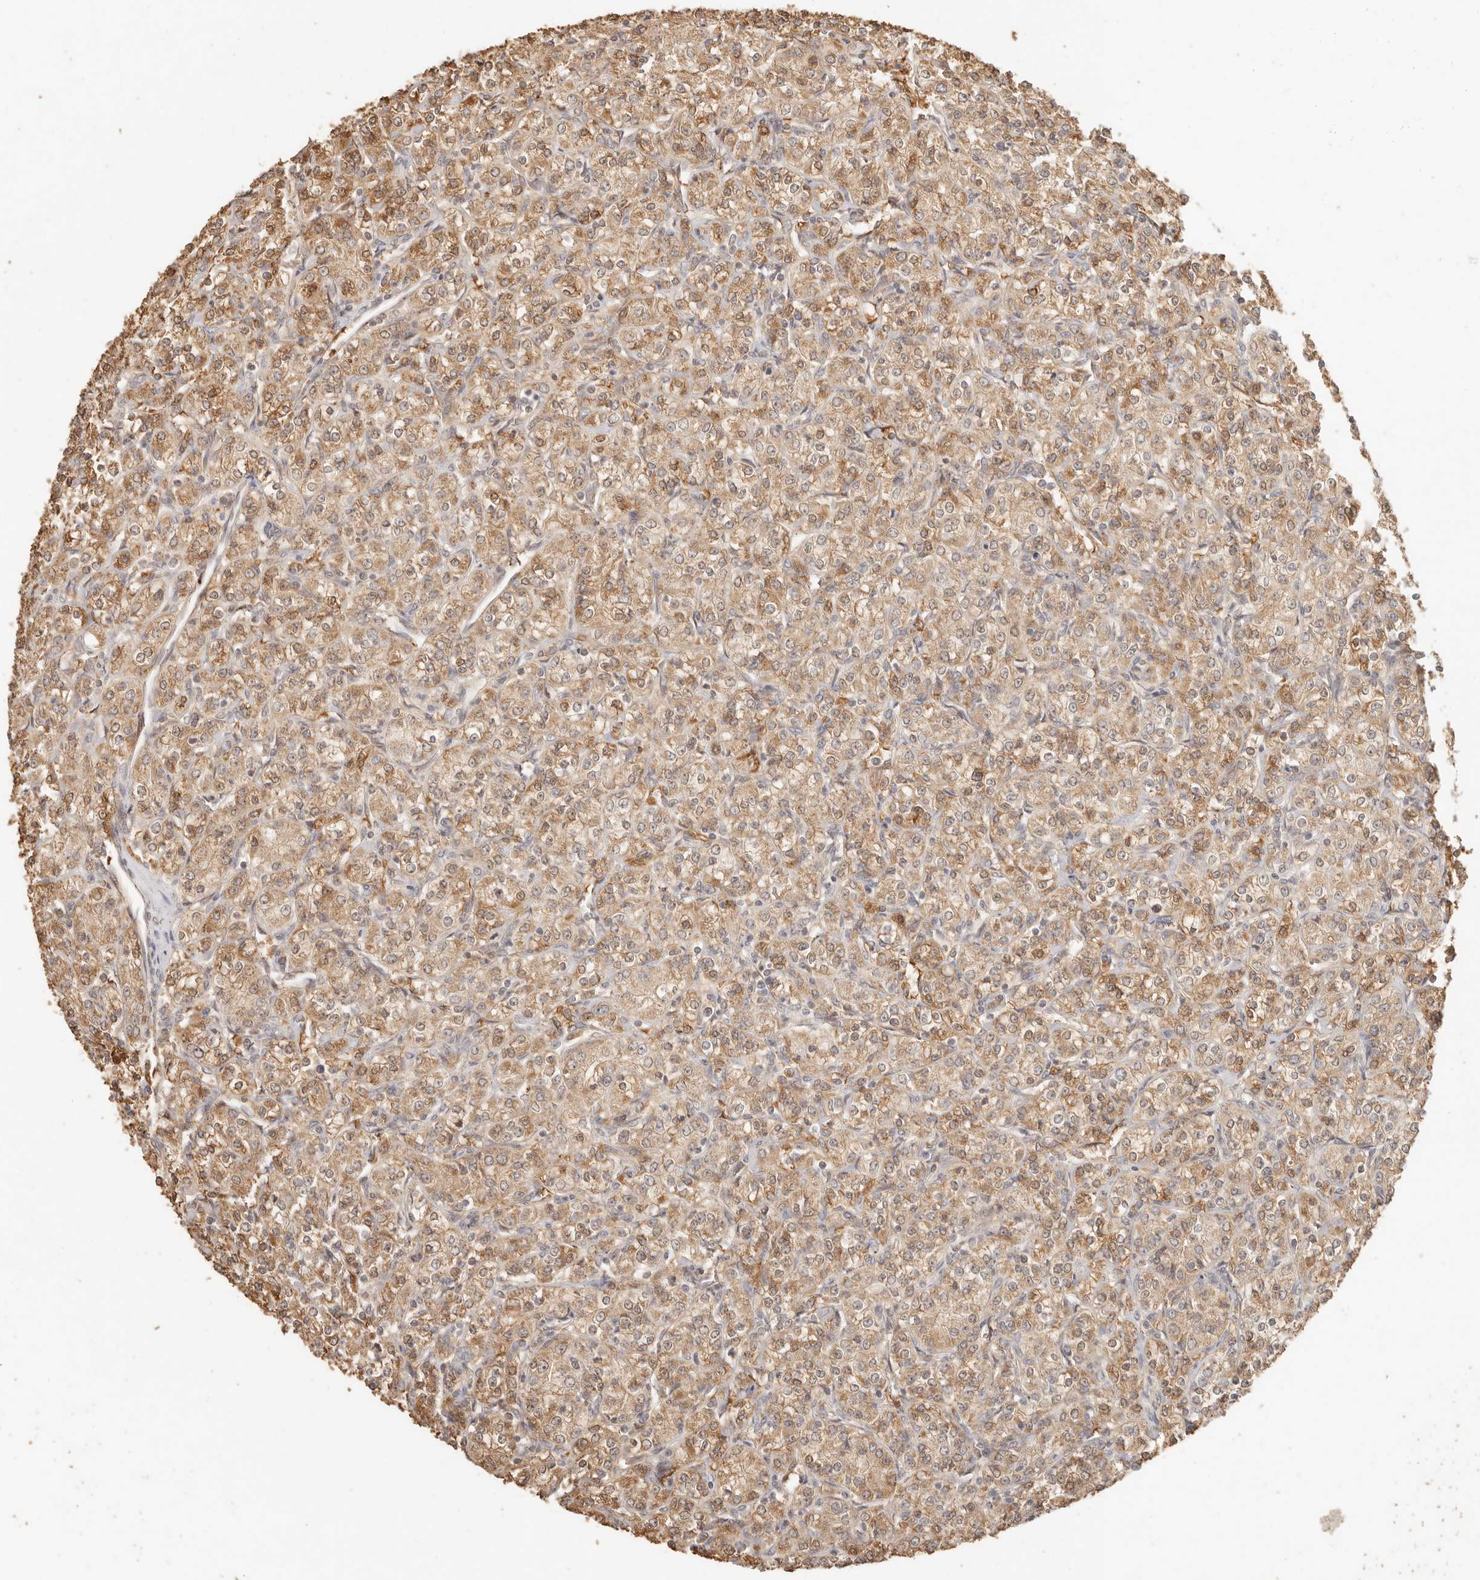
{"staining": {"intensity": "moderate", "quantity": ">75%", "location": "cytoplasmic/membranous"}, "tissue": "renal cancer", "cell_type": "Tumor cells", "image_type": "cancer", "snomed": [{"axis": "morphology", "description": "Adenocarcinoma, NOS"}, {"axis": "topography", "description": "Kidney"}], "caption": "Adenocarcinoma (renal) stained with IHC demonstrates moderate cytoplasmic/membranous expression in approximately >75% of tumor cells.", "gene": "INTS11", "patient": {"sex": "male", "age": 77}}